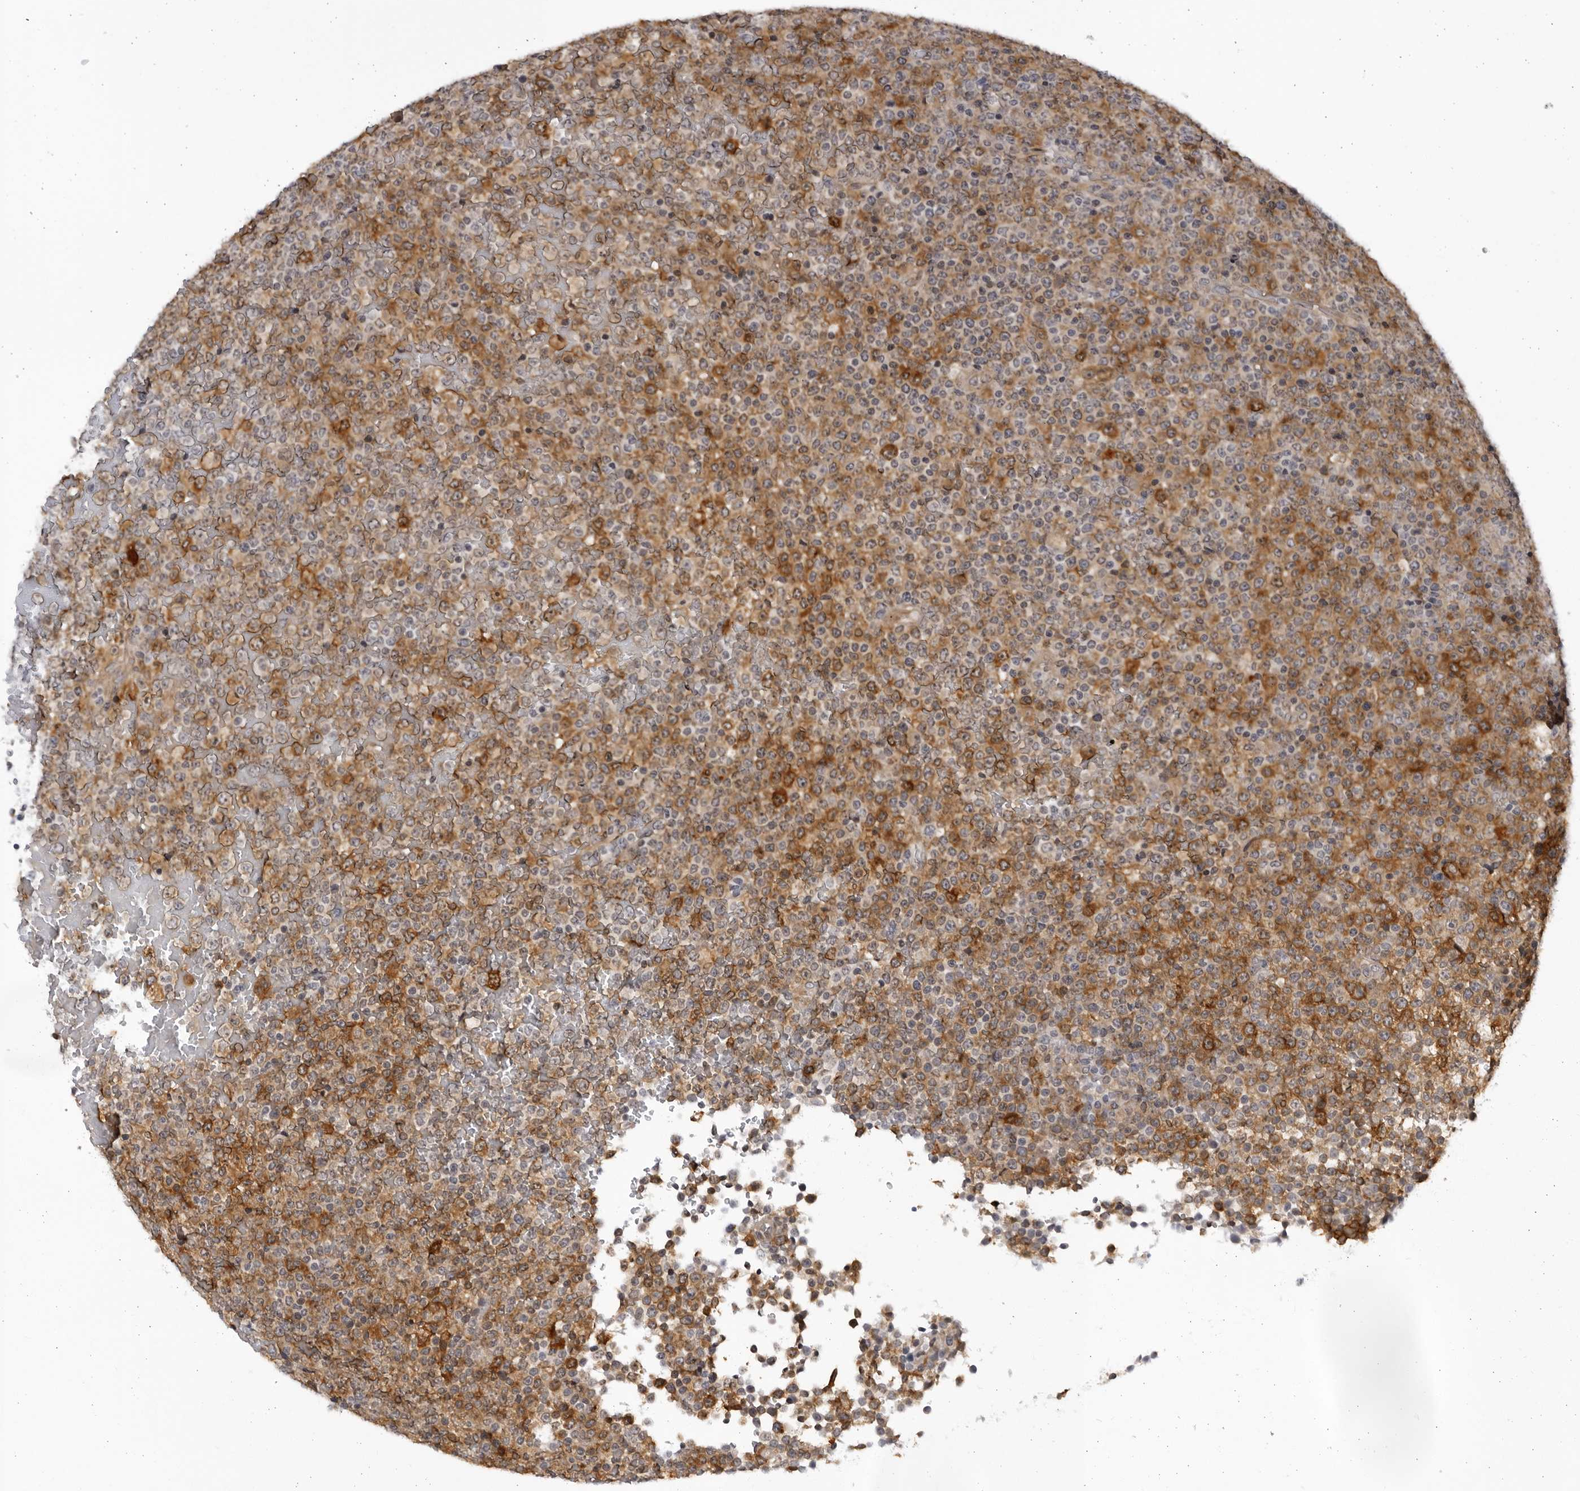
{"staining": {"intensity": "moderate", "quantity": "25%-75%", "location": "cytoplasmic/membranous"}, "tissue": "lymphoma", "cell_type": "Tumor cells", "image_type": "cancer", "snomed": [{"axis": "morphology", "description": "Malignant lymphoma, non-Hodgkin's type, High grade"}, {"axis": "topography", "description": "Lymph node"}], "caption": "A brown stain highlights moderate cytoplasmic/membranous staining of a protein in high-grade malignant lymphoma, non-Hodgkin's type tumor cells.", "gene": "BMP2K", "patient": {"sex": "male", "age": 13}}